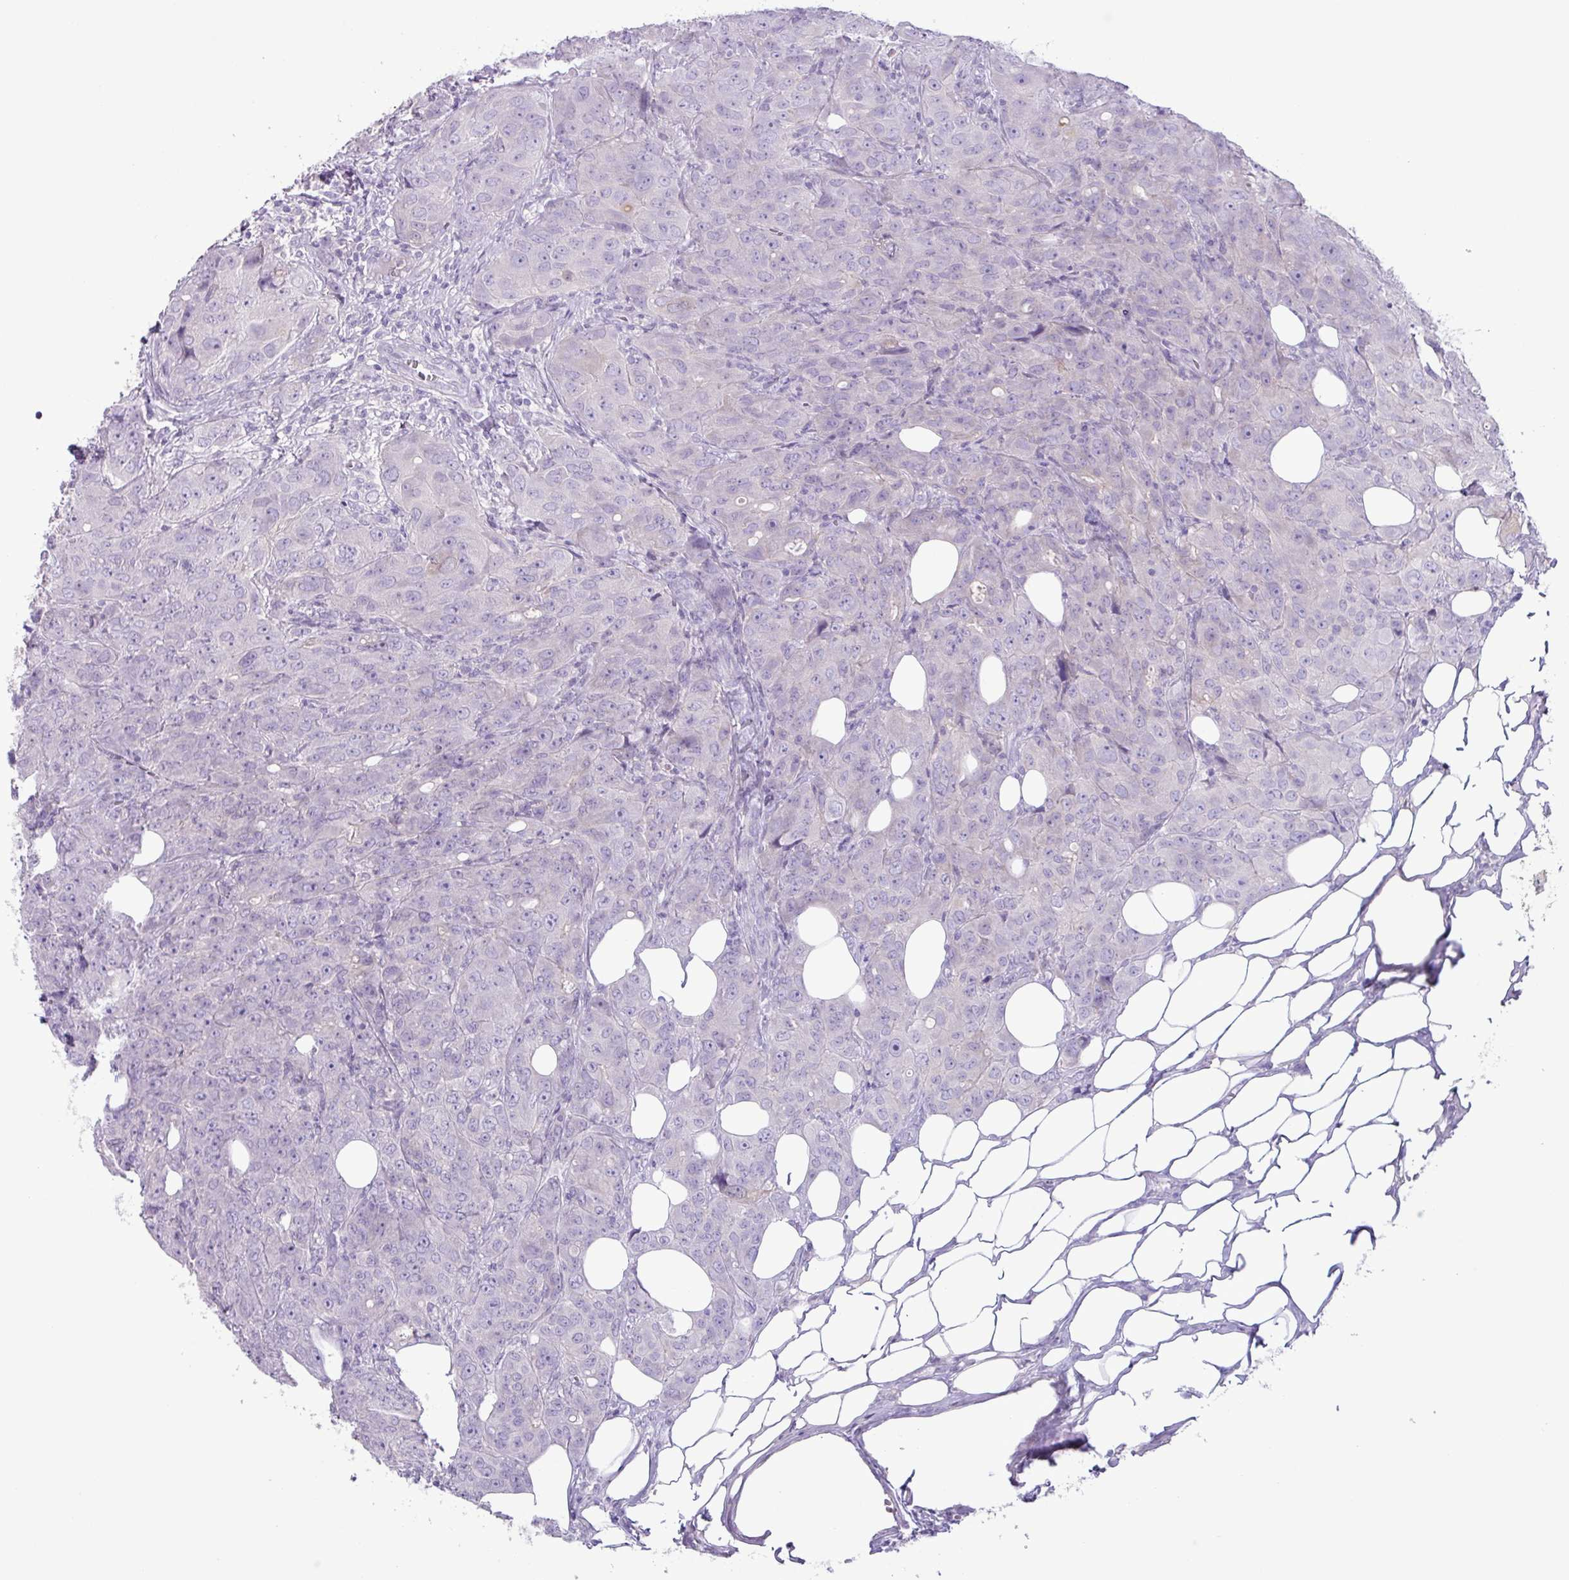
{"staining": {"intensity": "negative", "quantity": "none", "location": "none"}, "tissue": "breast cancer", "cell_type": "Tumor cells", "image_type": "cancer", "snomed": [{"axis": "morphology", "description": "Duct carcinoma"}, {"axis": "topography", "description": "Breast"}], "caption": "This is an immunohistochemistry photomicrograph of breast cancer (intraductal carcinoma). There is no positivity in tumor cells.", "gene": "CYSTM1", "patient": {"sex": "female", "age": 43}}